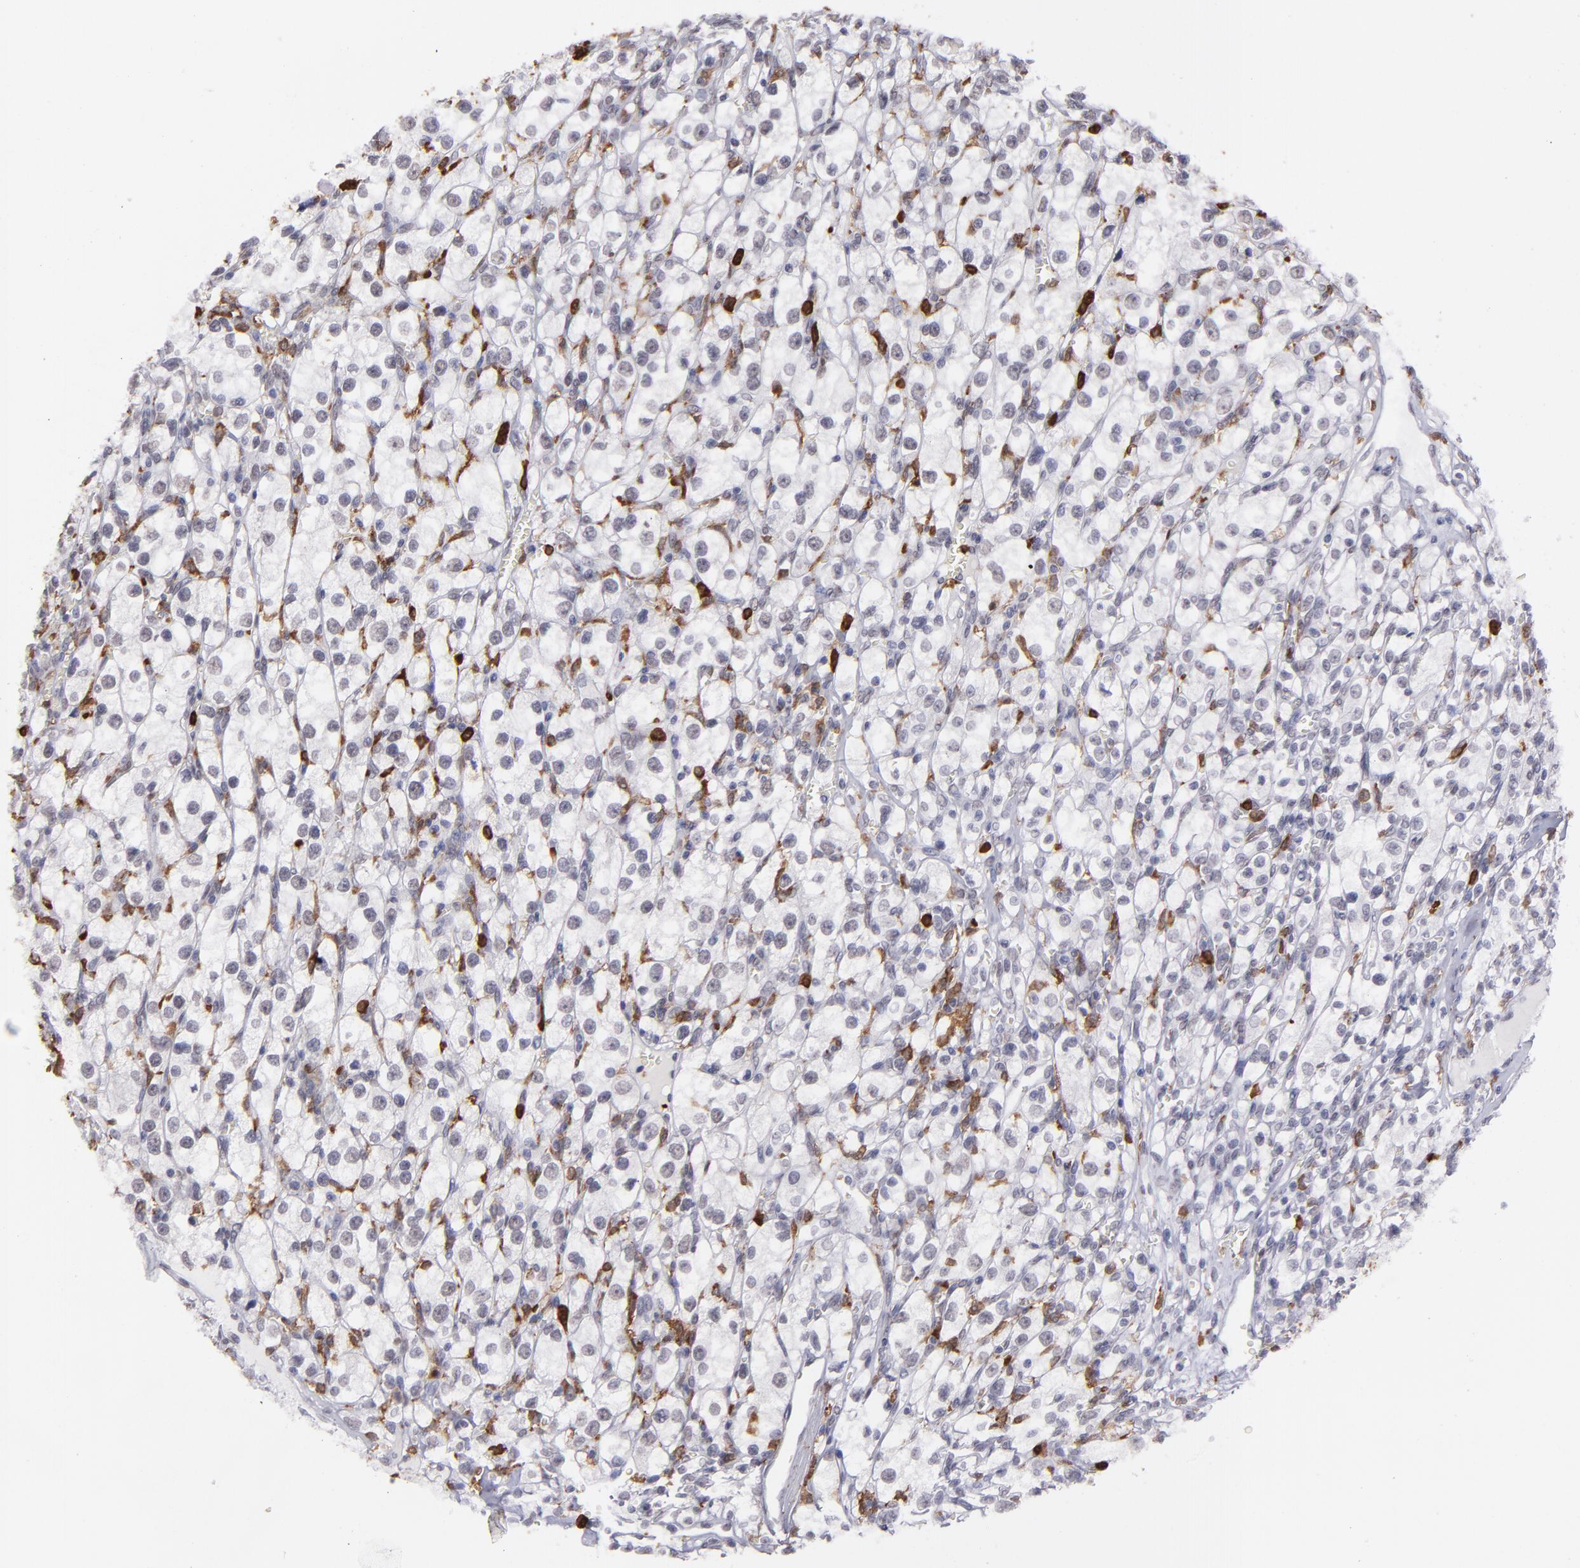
{"staining": {"intensity": "negative", "quantity": "none", "location": "none"}, "tissue": "renal cancer", "cell_type": "Tumor cells", "image_type": "cancer", "snomed": [{"axis": "morphology", "description": "Adenocarcinoma, NOS"}, {"axis": "topography", "description": "Kidney"}], "caption": "High power microscopy photomicrograph of an immunohistochemistry histopathology image of renal adenocarcinoma, revealing no significant expression in tumor cells.", "gene": "NCF2", "patient": {"sex": "female", "age": 62}}